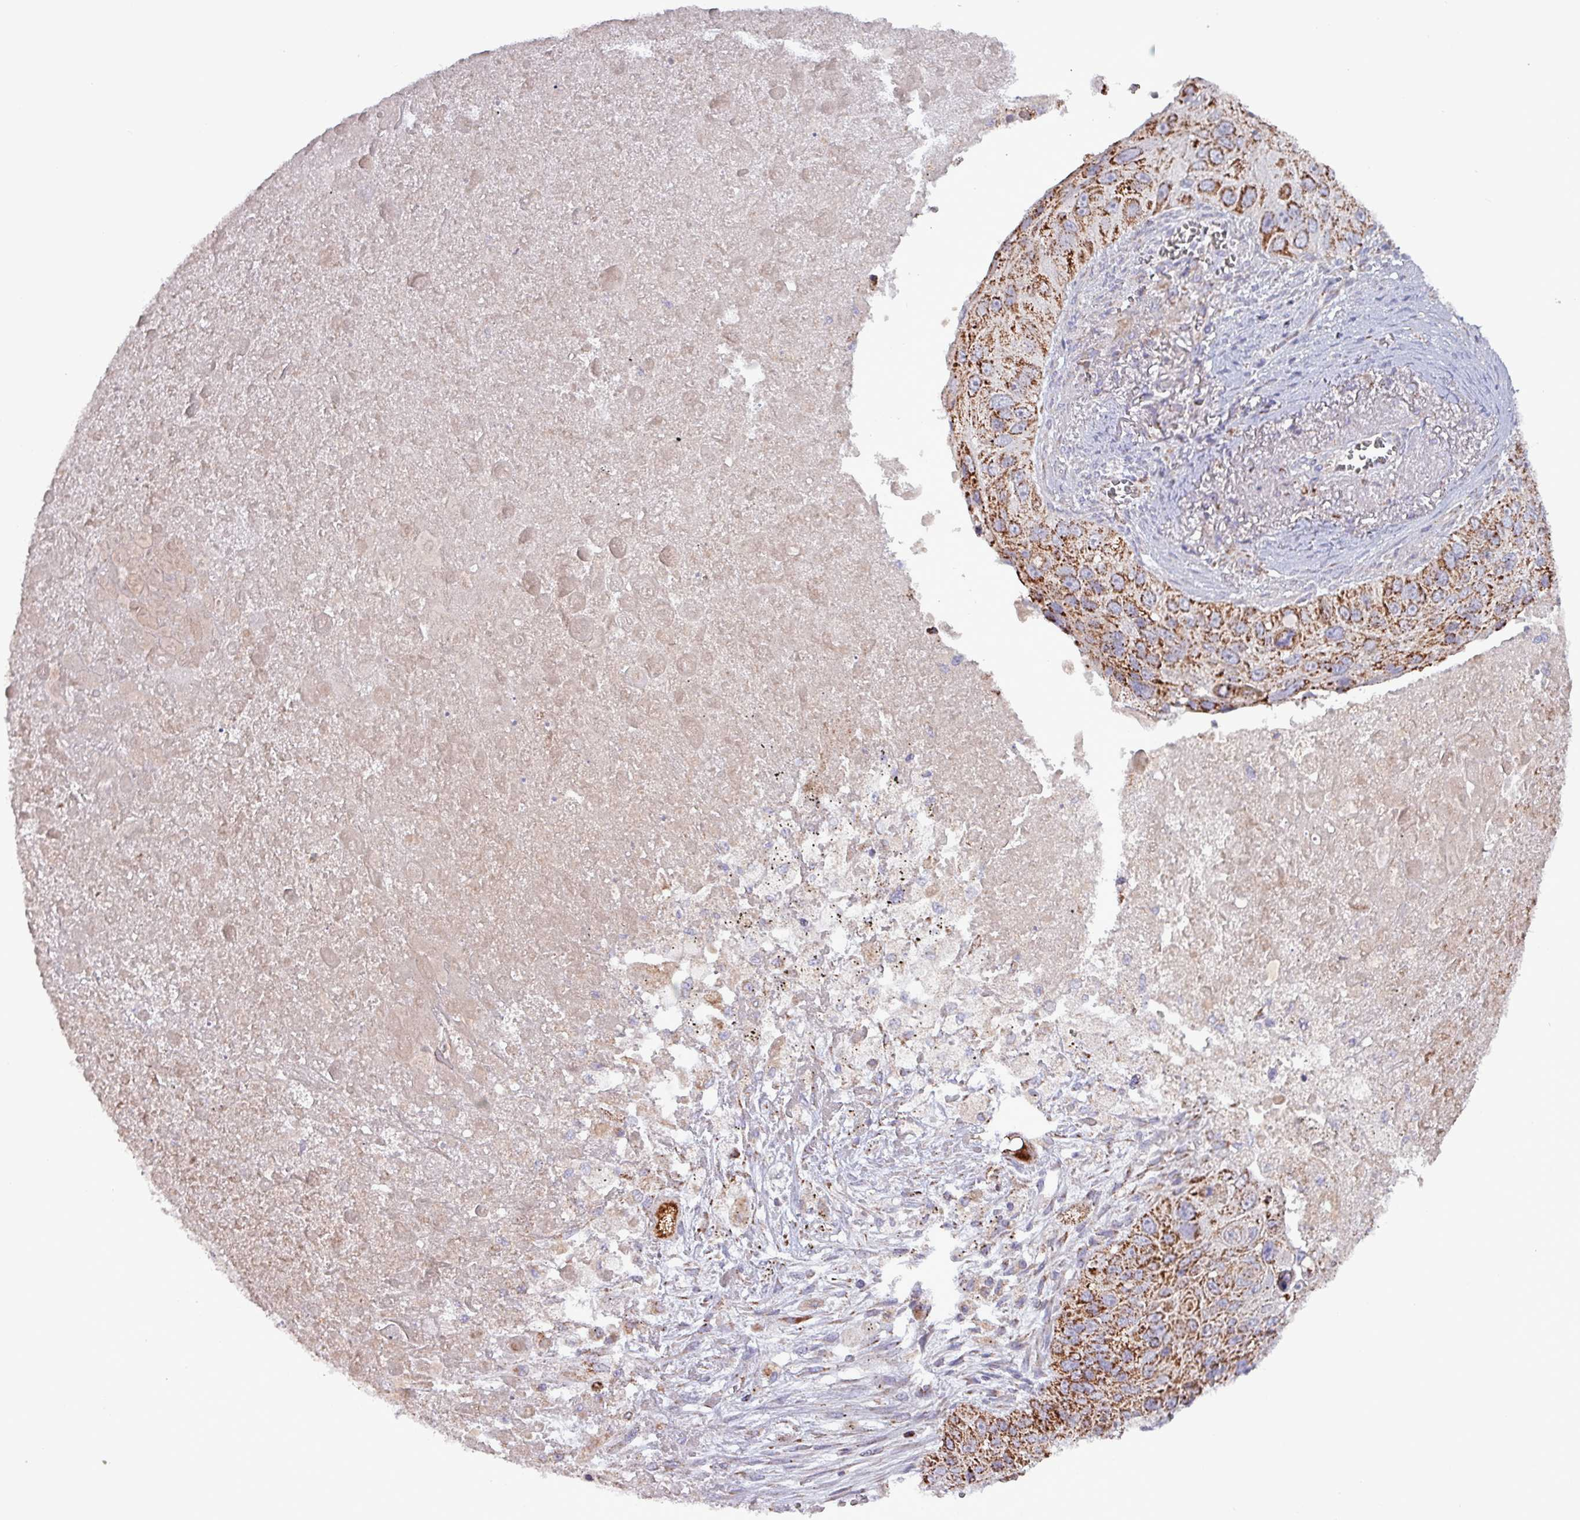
{"staining": {"intensity": "strong", "quantity": ">75%", "location": "cytoplasmic/membranous"}, "tissue": "lung cancer", "cell_type": "Tumor cells", "image_type": "cancer", "snomed": [{"axis": "morphology", "description": "Squamous cell carcinoma, NOS"}, {"axis": "topography", "description": "Lung"}], "caption": "Squamous cell carcinoma (lung) stained with immunohistochemistry (IHC) displays strong cytoplasmic/membranous positivity in about >75% of tumor cells.", "gene": "ZNF322", "patient": {"sex": "male", "age": 66}}